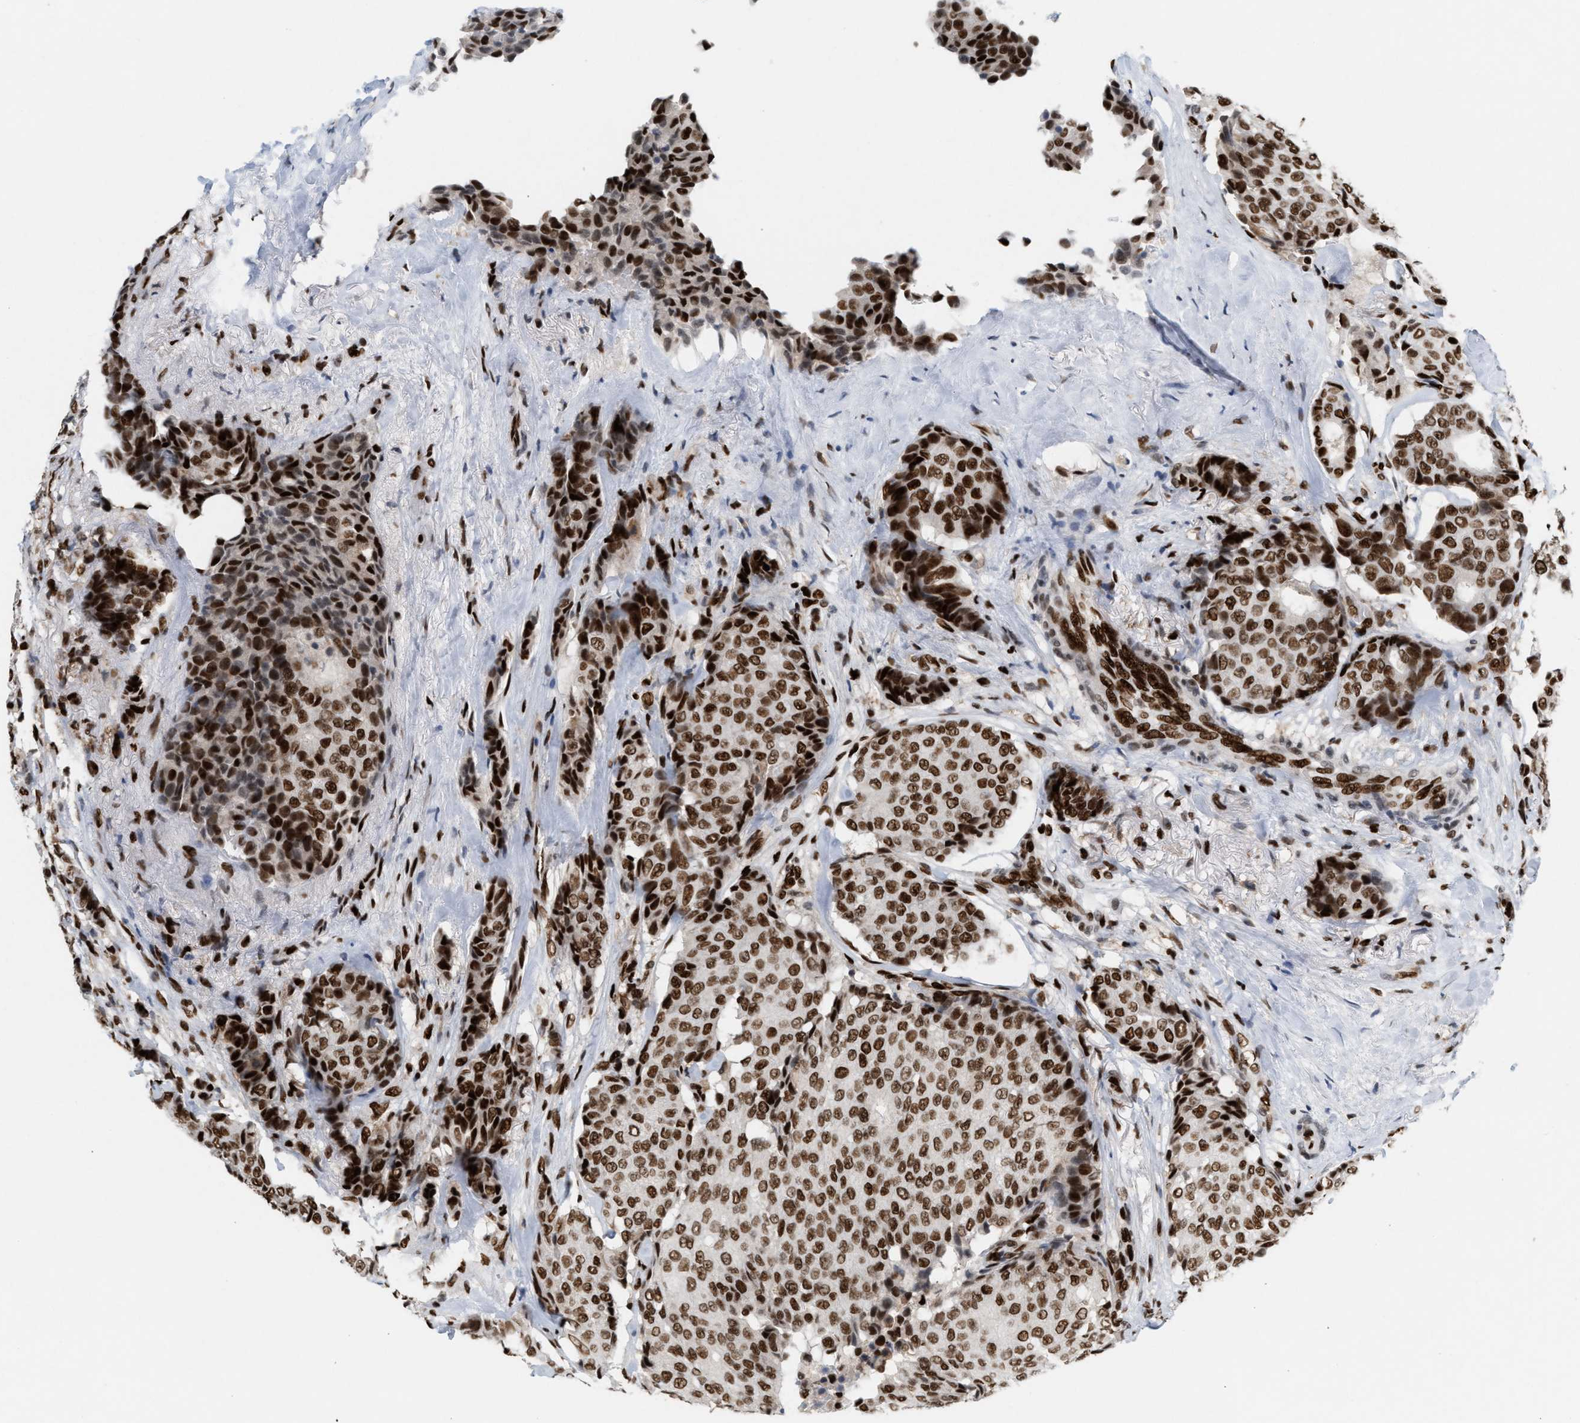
{"staining": {"intensity": "strong", "quantity": ">75%", "location": "nuclear"}, "tissue": "breast cancer", "cell_type": "Tumor cells", "image_type": "cancer", "snomed": [{"axis": "morphology", "description": "Duct carcinoma"}, {"axis": "topography", "description": "Breast"}], "caption": "Breast cancer (infiltrating ductal carcinoma) stained with immunohistochemistry (IHC) demonstrates strong nuclear staining in about >75% of tumor cells.", "gene": "RNASEK-C17orf49", "patient": {"sex": "female", "age": 75}}